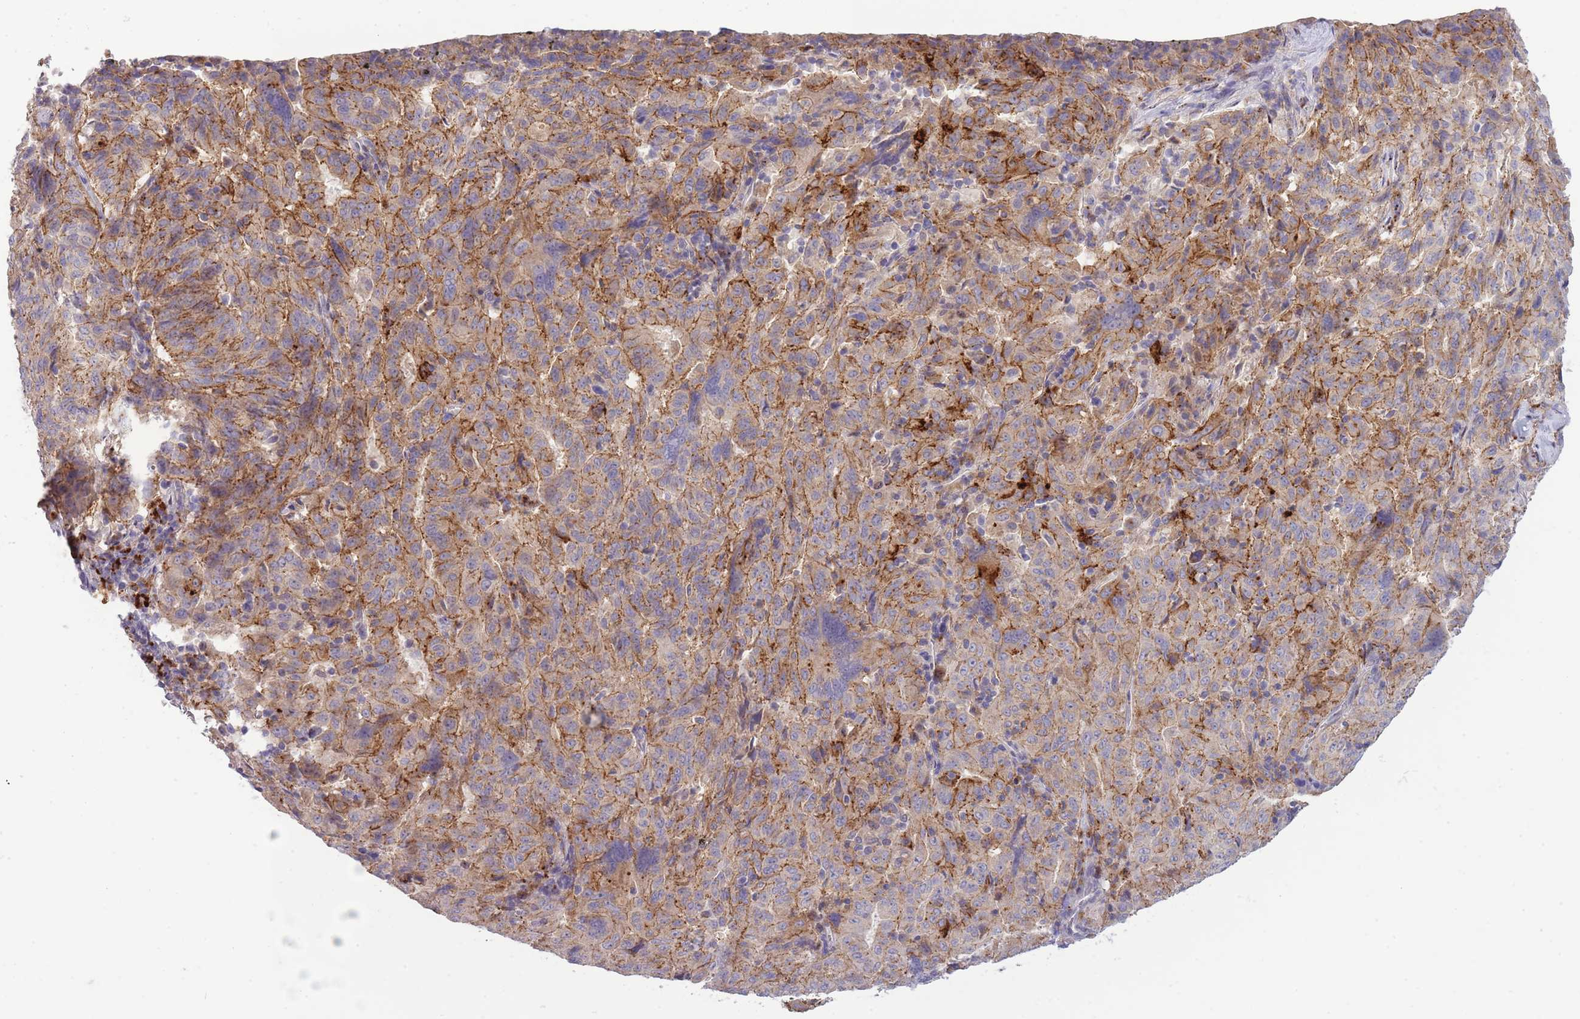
{"staining": {"intensity": "moderate", "quantity": ">75%", "location": "cytoplasmic/membranous"}, "tissue": "pancreatic cancer", "cell_type": "Tumor cells", "image_type": "cancer", "snomed": [{"axis": "morphology", "description": "Adenocarcinoma, NOS"}, {"axis": "topography", "description": "Pancreas"}], "caption": "Immunohistochemistry (DAB (3,3'-diaminobenzidine)) staining of human pancreatic cancer exhibits moderate cytoplasmic/membranous protein positivity in about >75% of tumor cells.", "gene": "TRIM61", "patient": {"sex": "male", "age": 63}}